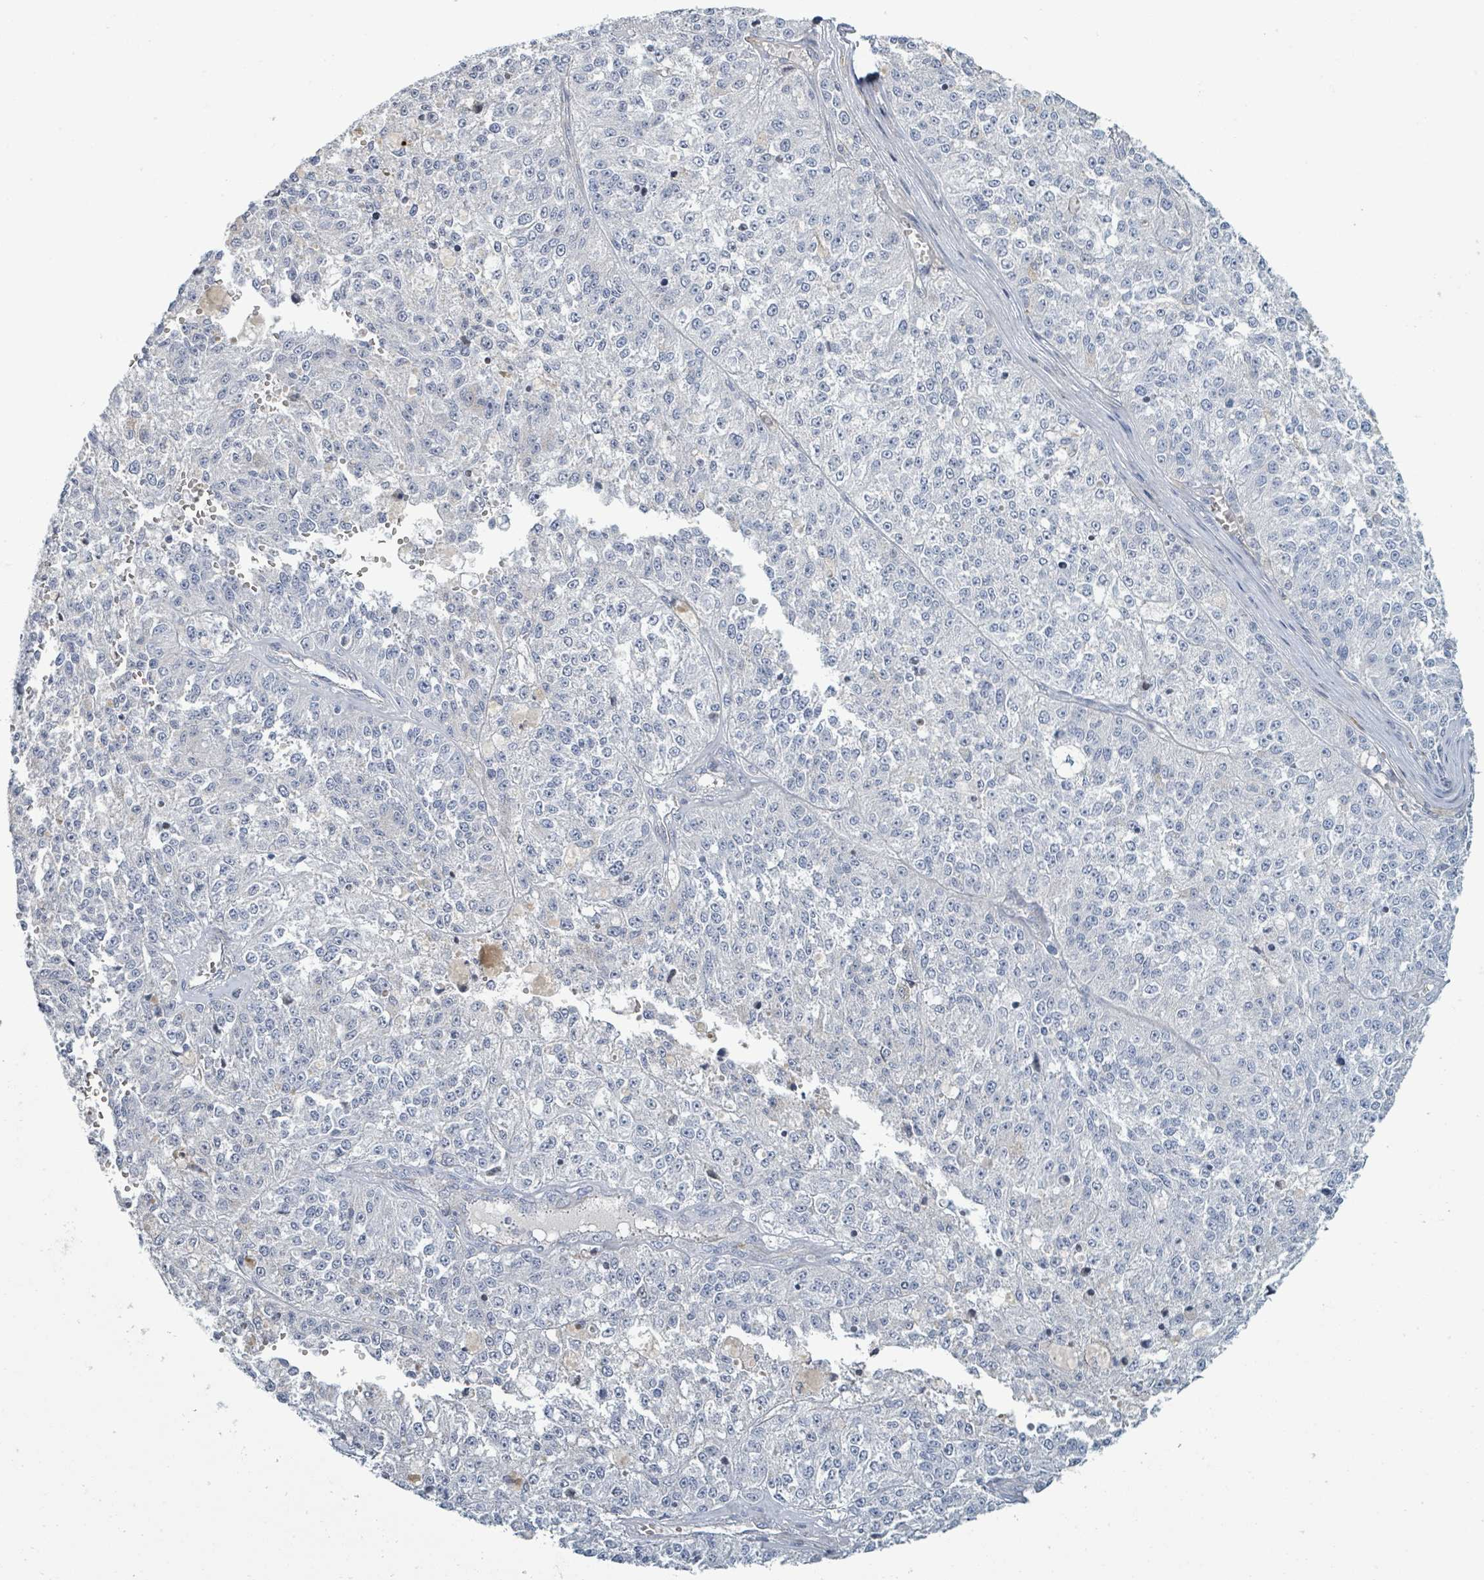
{"staining": {"intensity": "negative", "quantity": "none", "location": "none"}, "tissue": "melanoma", "cell_type": "Tumor cells", "image_type": "cancer", "snomed": [{"axis": "morphology", "description": "Malignant melanoma, NOS"}, {"axis": "topography", "description": "Skin"}], "caption": "This is an IHC micrograph of malignant melanoma. There is no expression in tumor cells.", "gene": "RAB33B", "patient": {"sex": "female", "age": 64}}